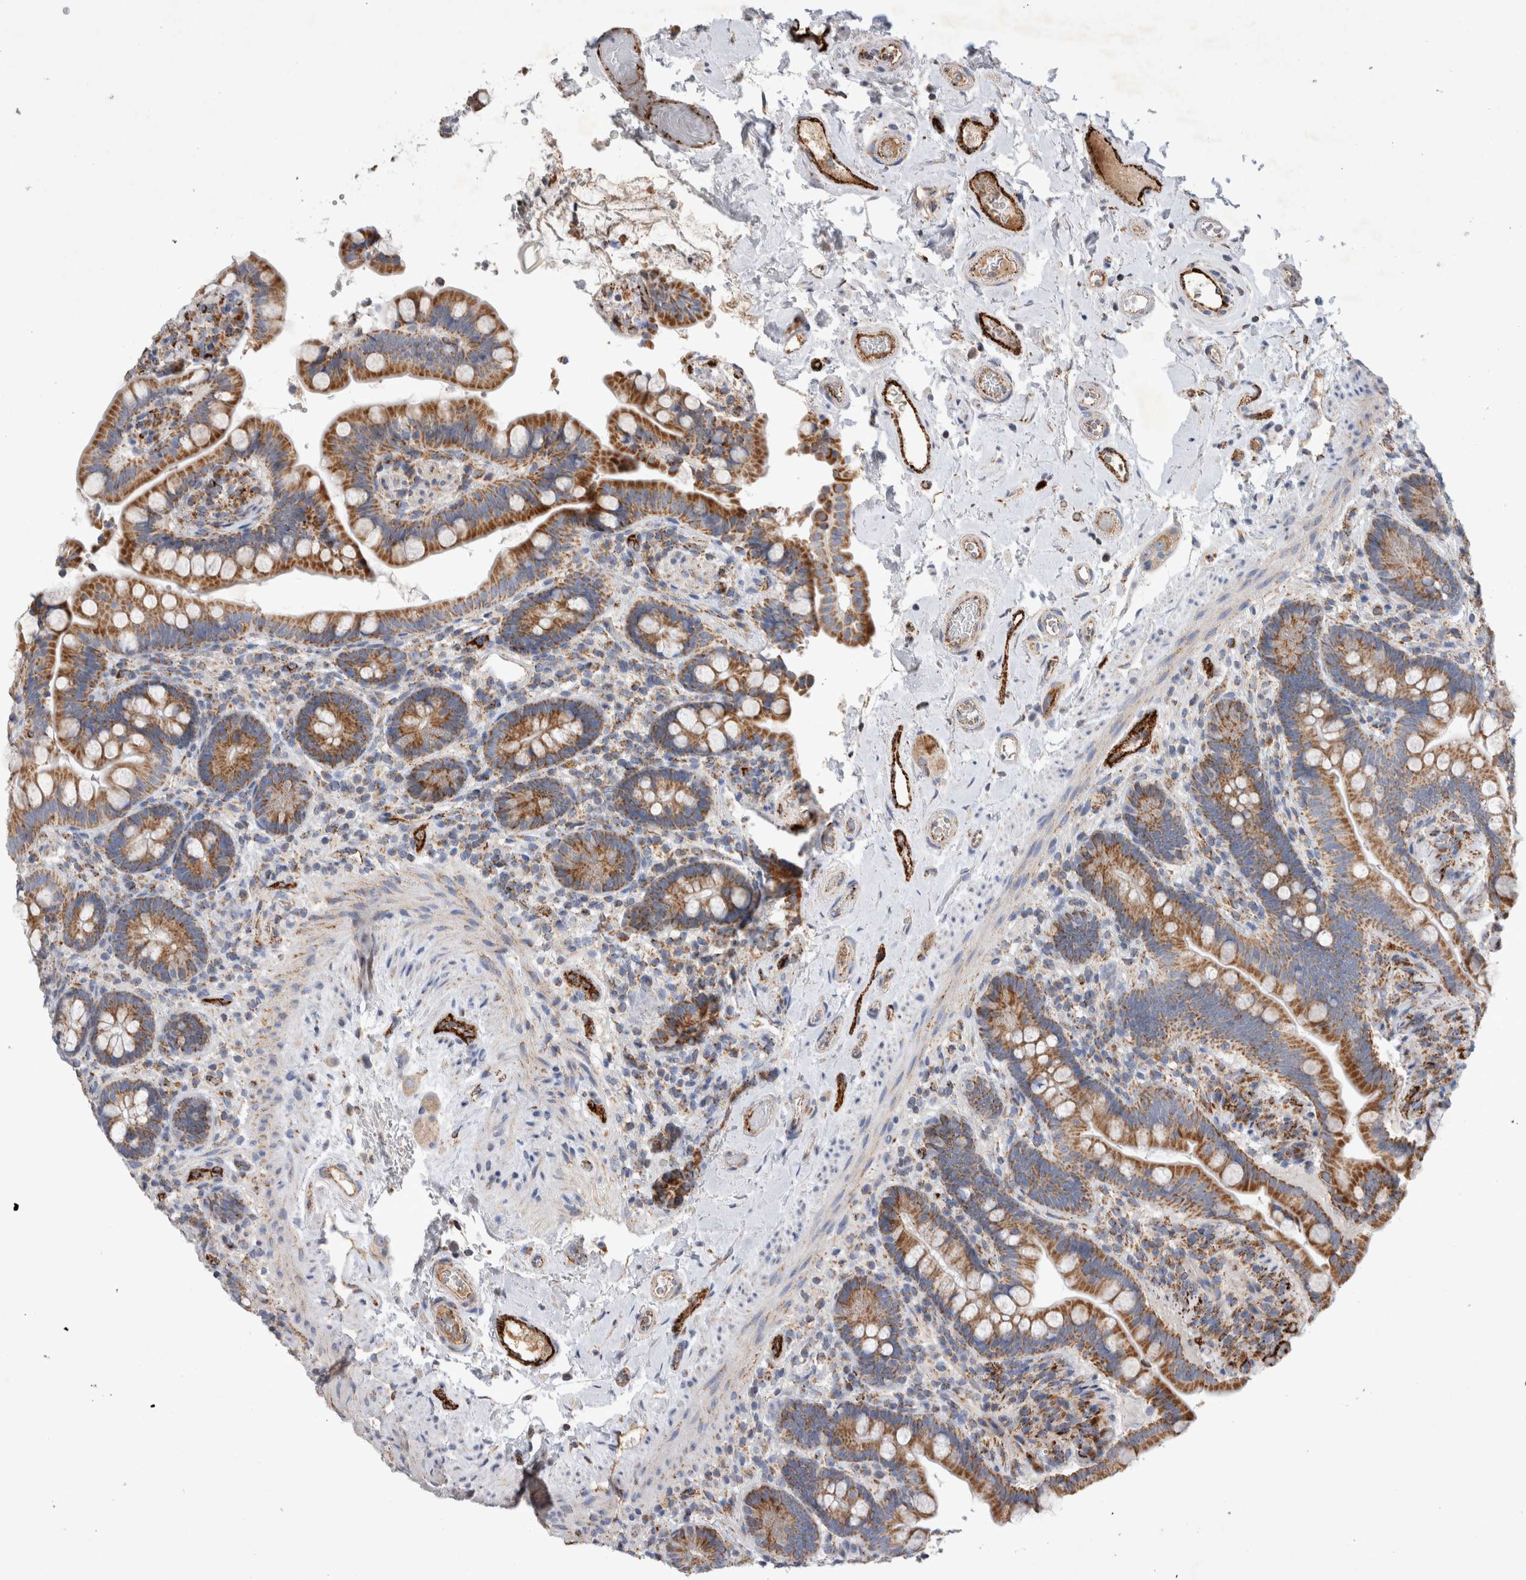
{"staining": {"intensity": "strong", "quantity": ">75%", "location": "cytoplasmic/membranous"}, "tissue": "colon", "cell_type": "Endothelial cells", "image_type": "normal", "snomed": [{"axis": "morphology", "description": "Normal tissue, NOS"}, {"axis": "topography", "description": "Smooth muscle"}, {"axis": "topography", "description": "Colon"}], "caption": "Endothelial cells display high levels of strong cytoplasmic/membranous staining in about >75% of cells in benign colon.", "gene": "IARS2", "patient": {"sex": "male", "age": 73}}